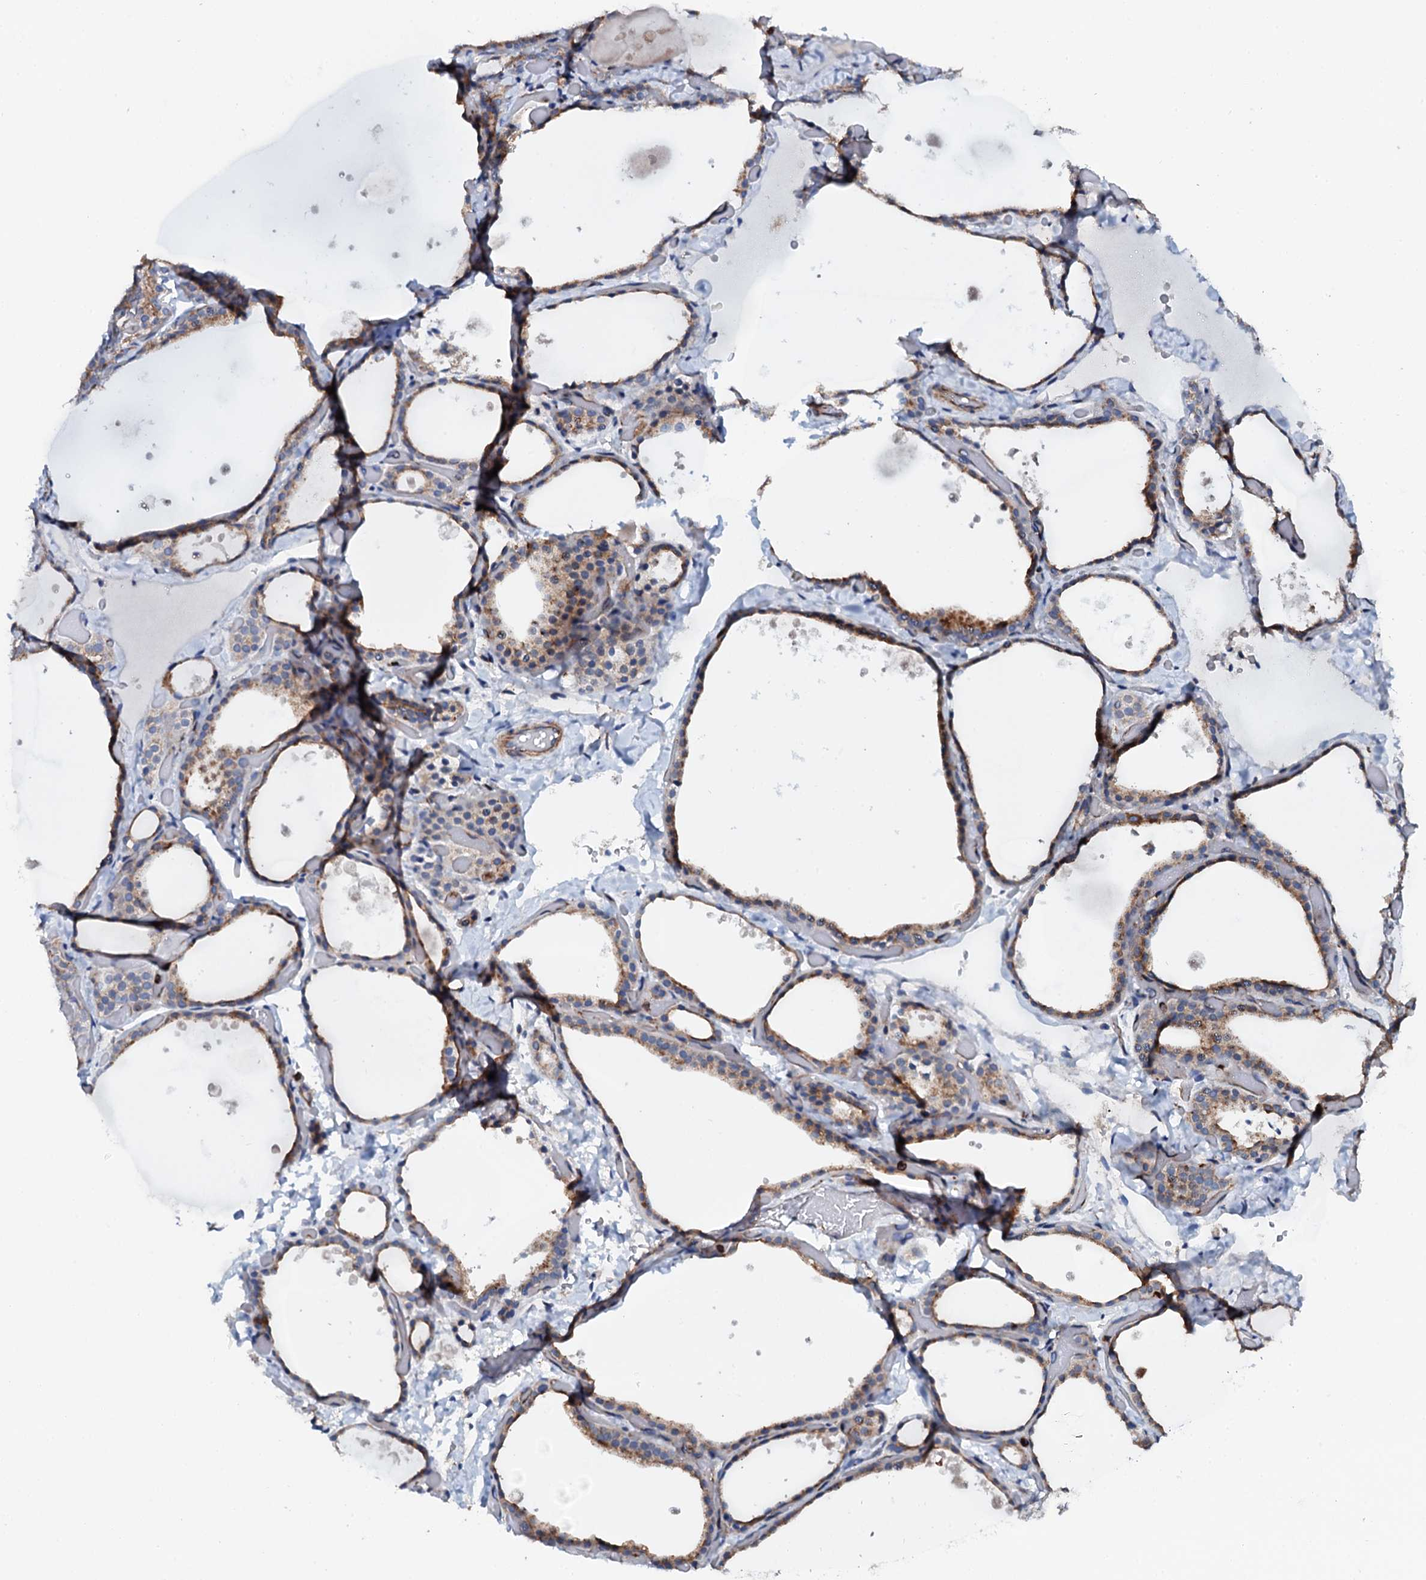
{"staining": {"intensity": "moderate", "quantity": "25%-75%", "location": "cytoplasmic/membranous"}, "tissue": "thyroid gland", "cell_type": "Glandular cells", "image_type": "normal", "snomed": [{"axis": "morphology", "description": "Normal tissue, NOS"}, {"axis": "topography", "description": "Thyroid gland"}], "caption": "The micrograph displays immunohistochemical staining of normal thyroid gland. There is moderate cytoplasmic/membranous staining is seen in approximately 25%-75% of glandular cells.", "gene": "VAMP8", "patient": {"sex": "female", "age": 44}}